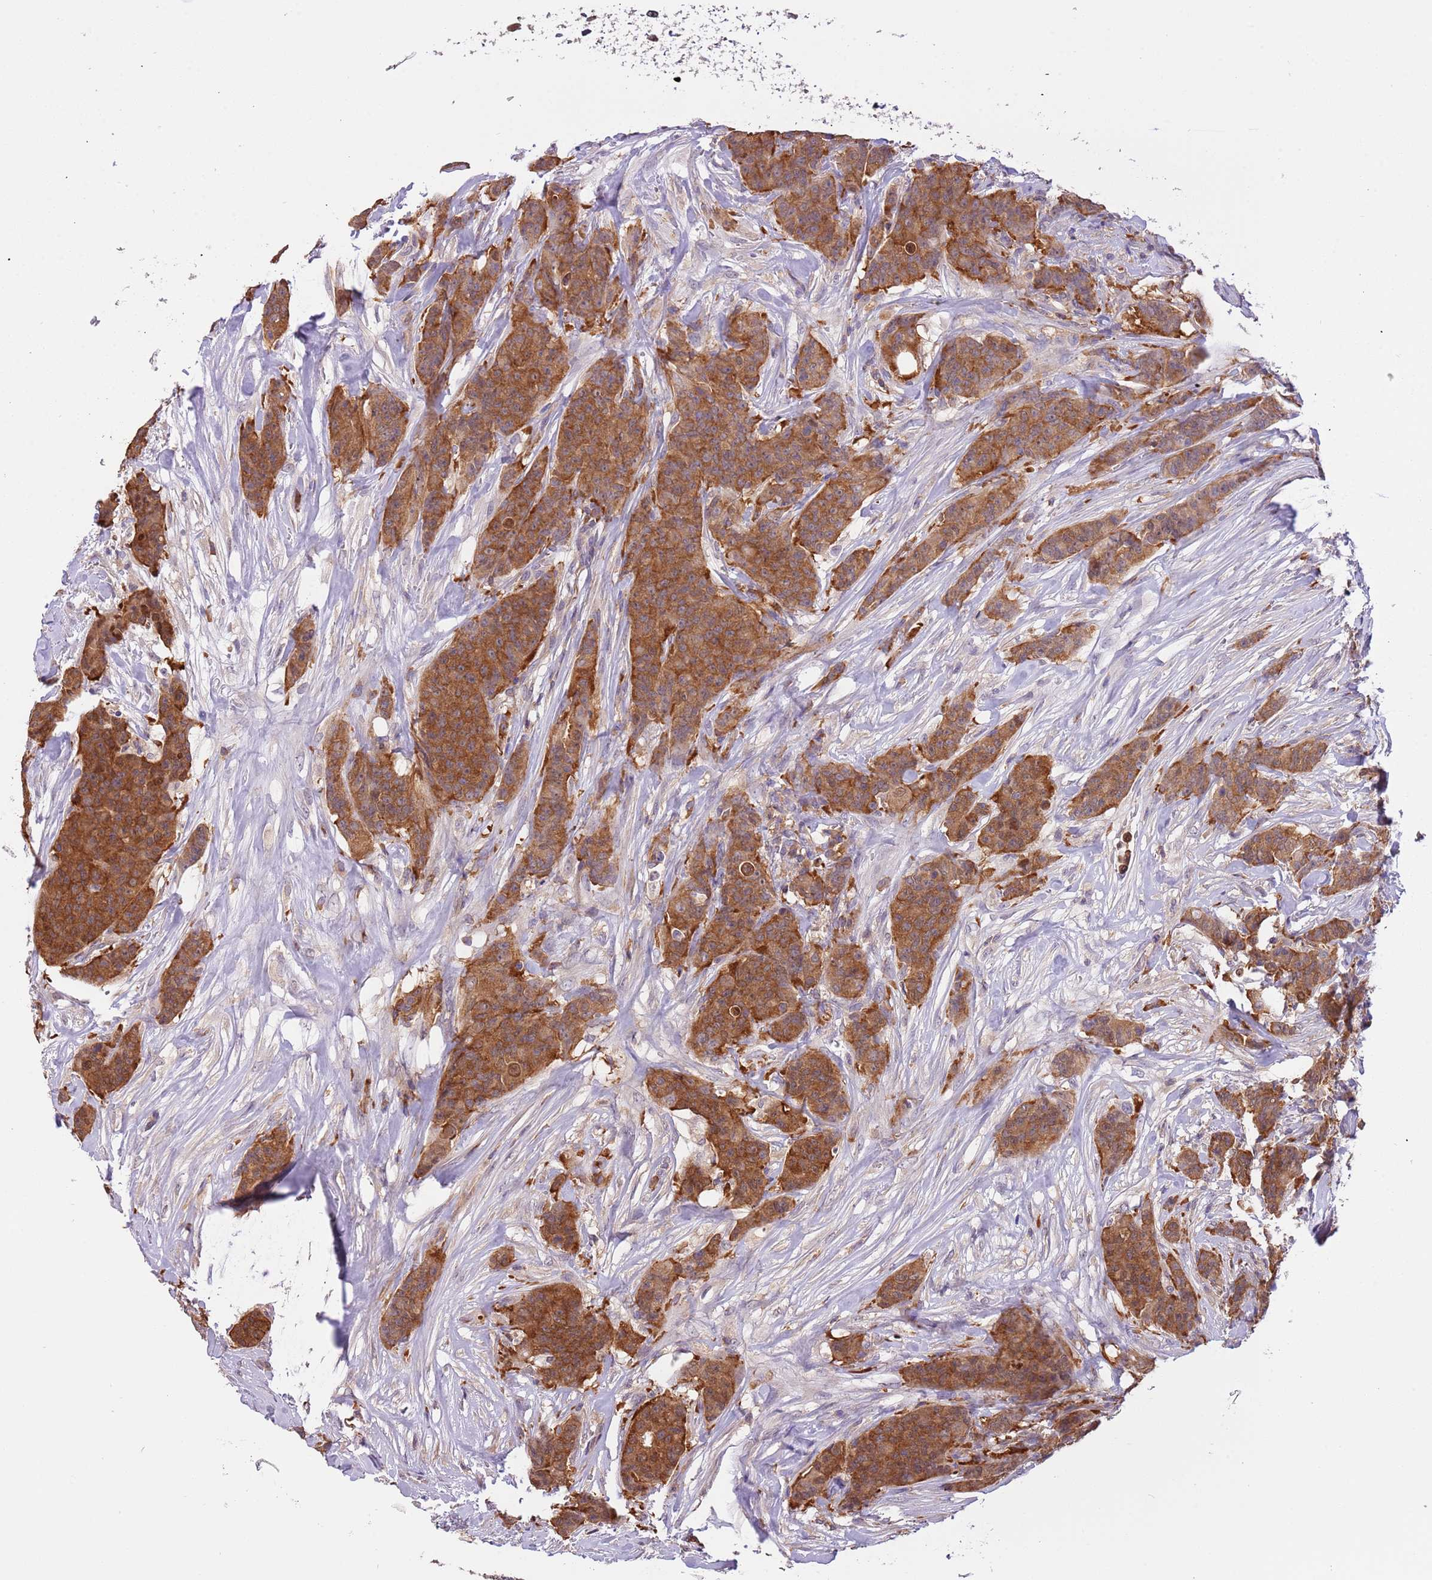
{"staining": {"intensity": "strong", "quantity": ">75%", "location": "cytoplasmic/membranous"}, "tissue": "breast cancer", "cell_type": "Tumor cells", "image_type": "cancer", "snomed": [{"axis": "morphology", "description": "Duct carcinoma"}, {"axis": "topography", "description": "Breast"}], "caption": "Strong cytoplasmic/membranous expression for a protein is seen in about >75% of tumor cells of intraductal carcinoma (breast) using immunohistochemistry.", "gene": "STIP1", "patient": {"sex": "female", "age": 40}}